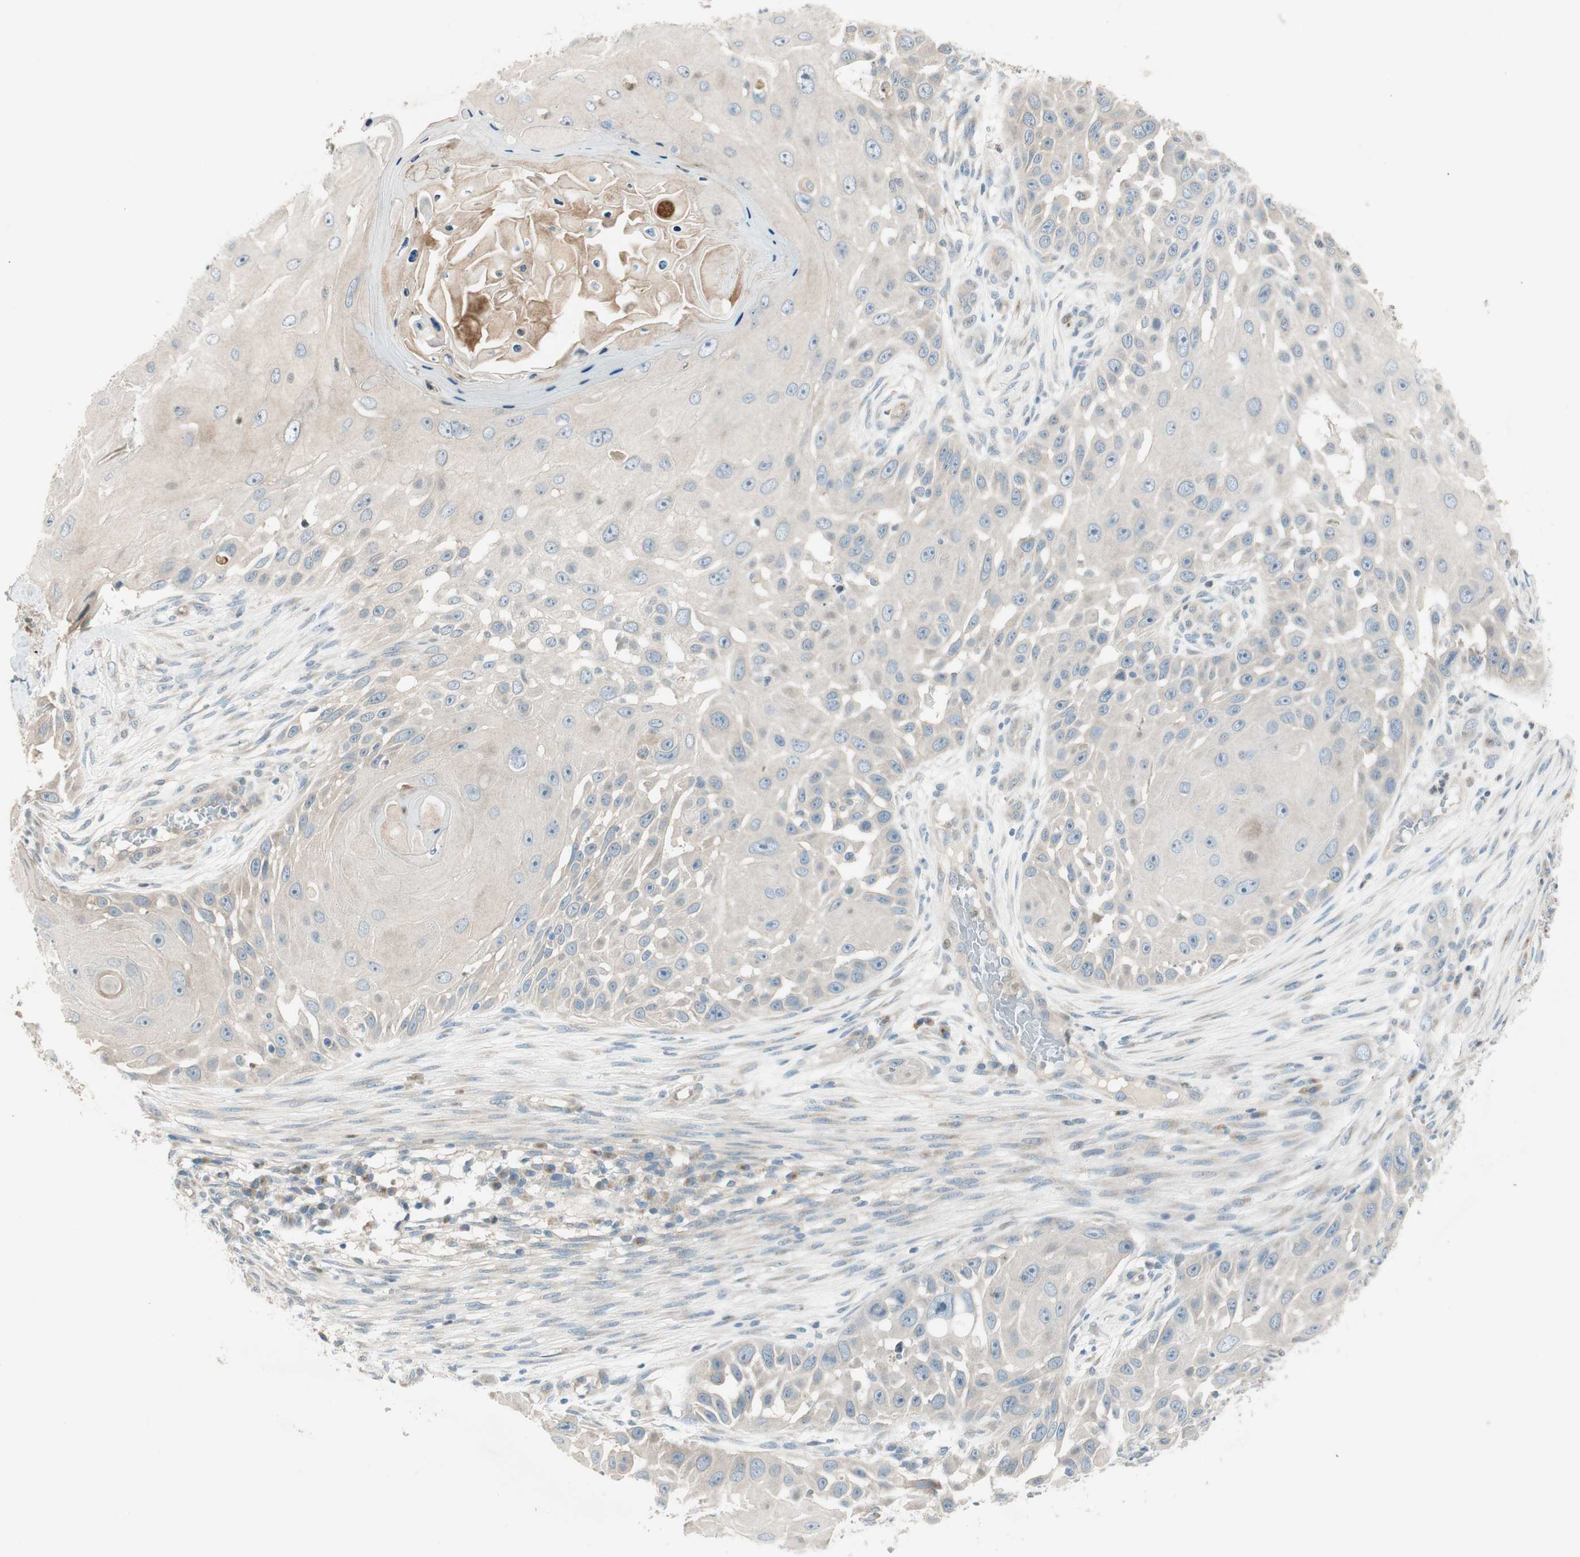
{"staining": {"intensity": "negative", "quantity": "none", "location": "none"}, "tissue": "skin cancer", "cell_type": "Tumor cells", "image_type": "cancer", "snomed": [{"axis": "morphology", "description": "Squamous cell carcinoma, NOS"}, {"axis": "topography", "description": "Skin"}], "caption": "A photomicrograph of human squamous cell carcinoma (skin) is negative for staining in tumor cells.", "gene": "CGRRF1", "patient": {"sex": "female", "age": 44}}